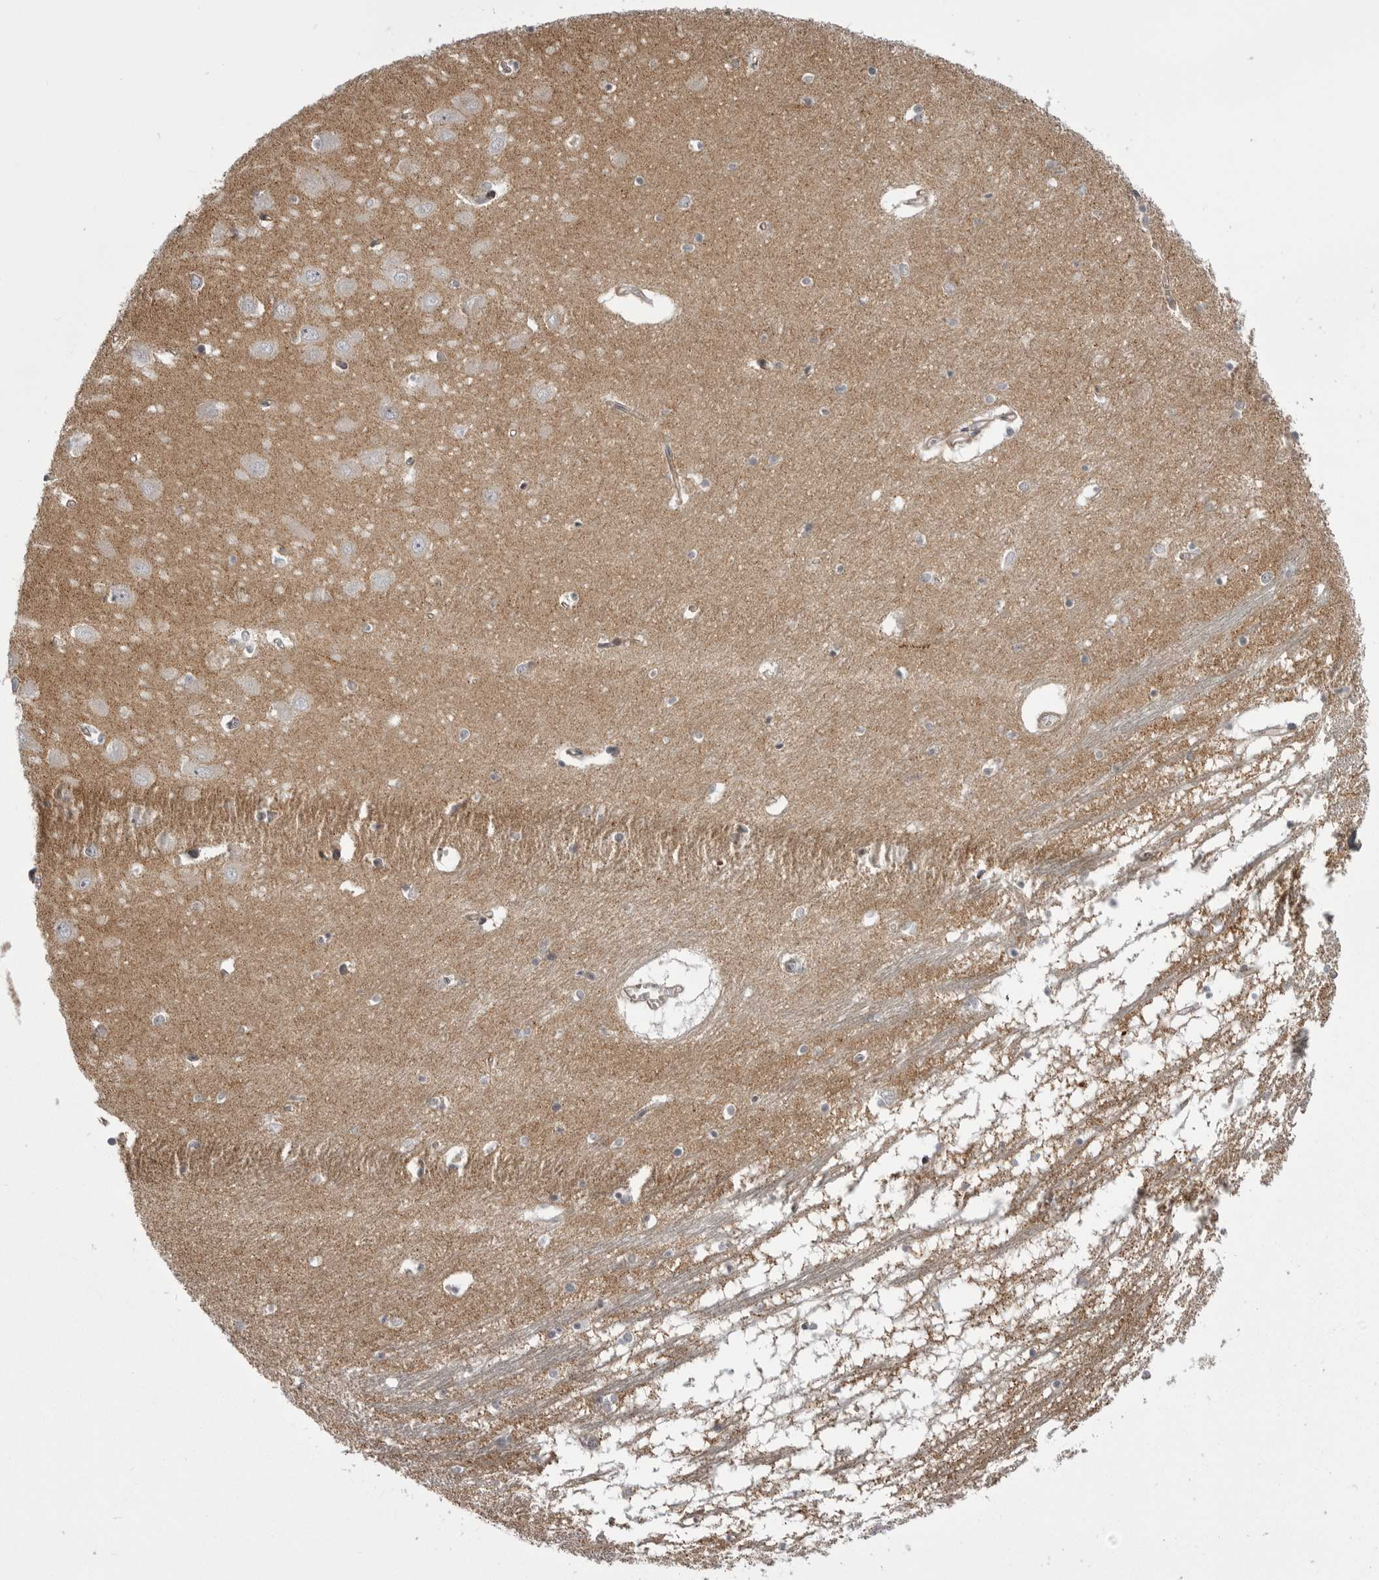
{"staining": {"intensity": "weak", "quantity": "25%-75%", "location": "cytoplasmic/membranous"}, "tissue": "hippocampus", "cell_type": "Glial cells", "image_type": "normal", "snomed": [{"axis": "morphology", "description": "Normal tissue, NOS"}, {"axis": "topography", "description": "Hippocampus"}], "caption": "Hippocampus stained for a protein displays weak cytoplasmic/membranous positivity in glial cells. (IHC, brightfield microscopy, high magnification).", "gene": "TMPRSS11F", "patient": {"sex": "male", "age": 70}}